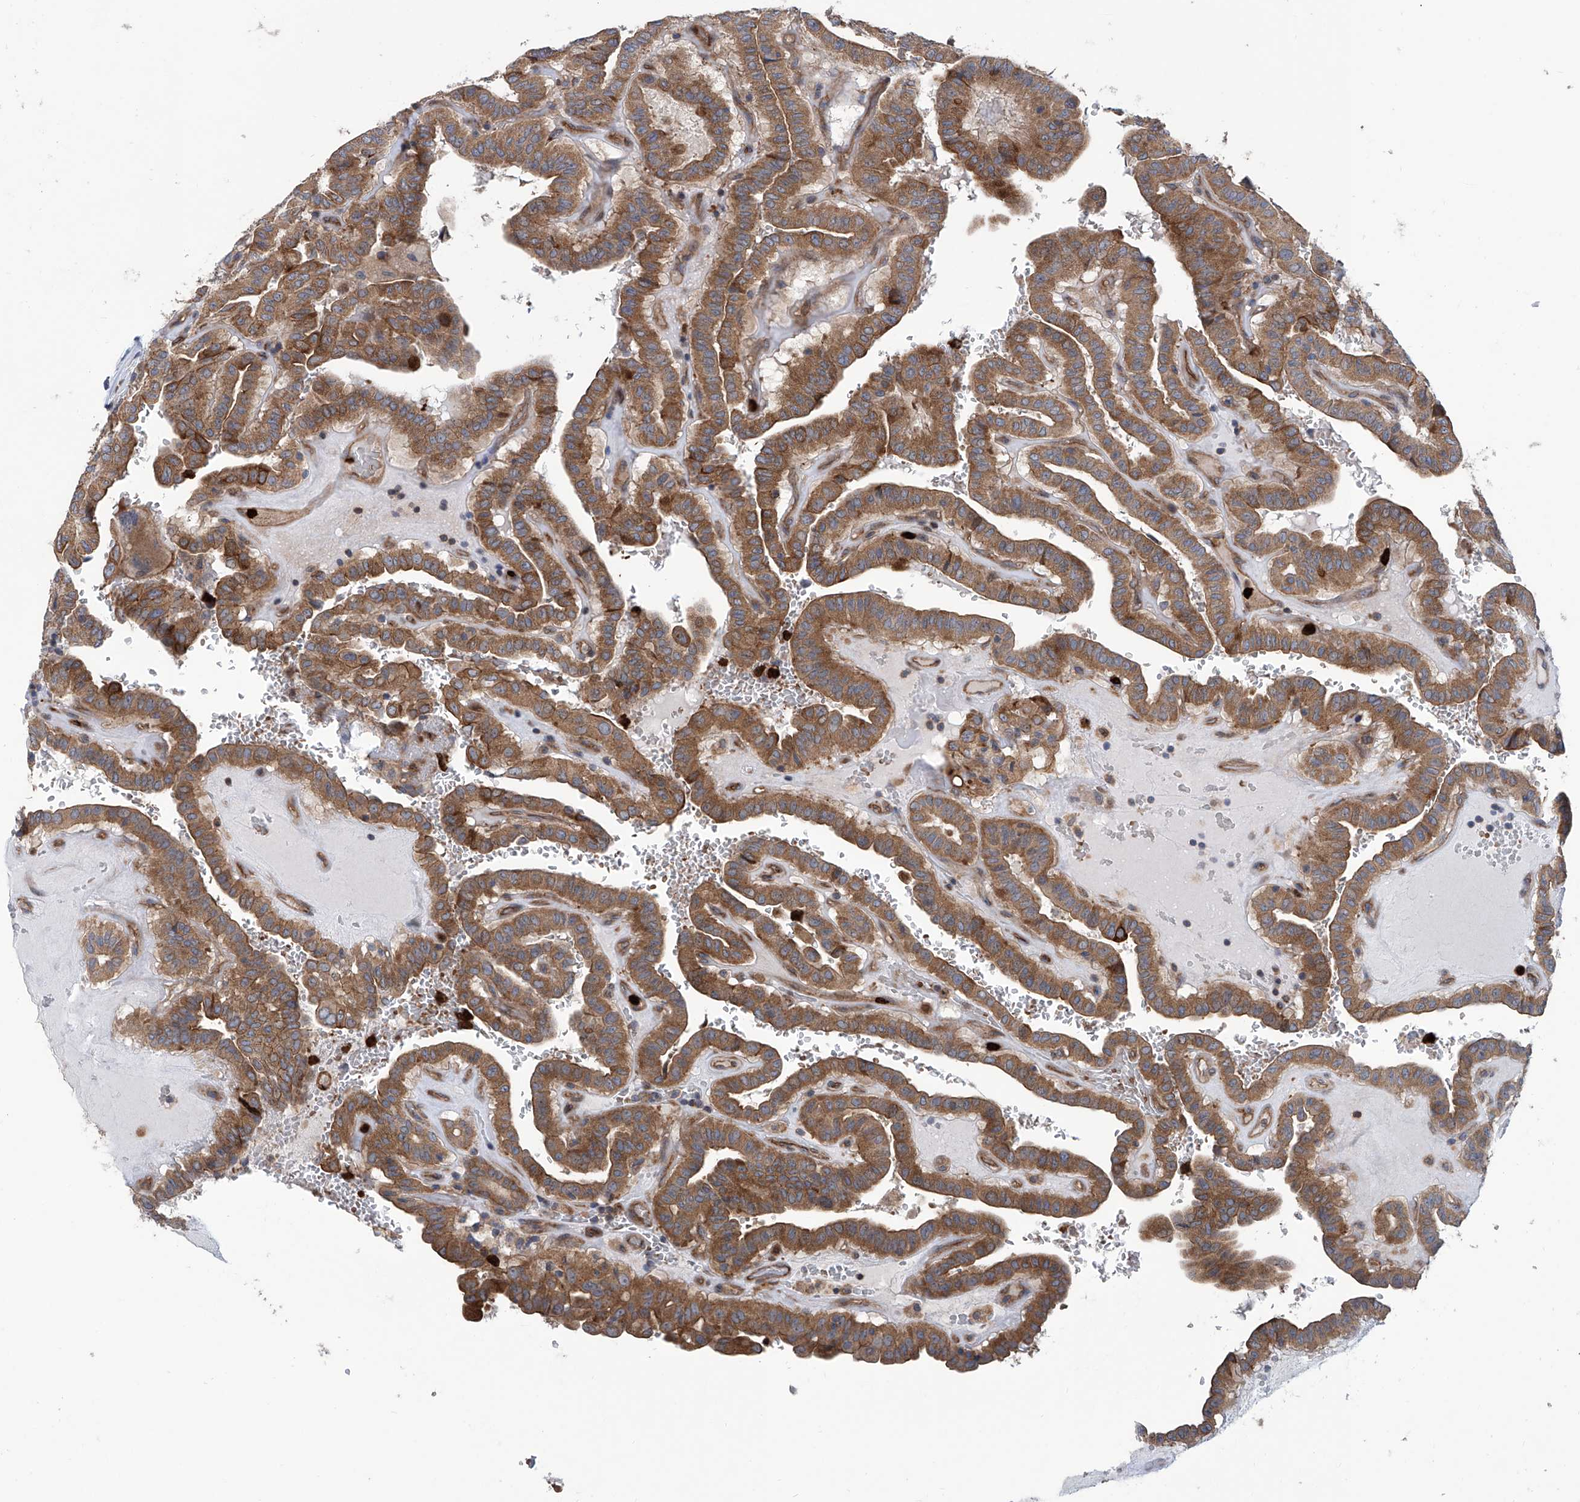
{"staining": {"intensity": "moderate", "quantity": ">75%", "location": "cytoplasmic/membranous"}, "tissue": "thyroid cancer", "cell_type": "Tumor cells", "image_type": "cancer", "snomed": [{"axis": "morphology", "description": "Papillary adenocarcinoma, NOS"}, {"axis": "topography", "description": "Thyroid gland"}], "caption": "IHC photomicrograph of neoplastic tissue: thyroid papillary adenocarcinoma stained using immunohistochemistry (IHC) displays medium levels of moderate protein expression localized specifically in the cytoplasmic/membranous of tumor cells, appearing as a cytoplasmic/membranous brown color.", "gene": "EIF2D", "patient": {"sex": "male", "age": 77}}